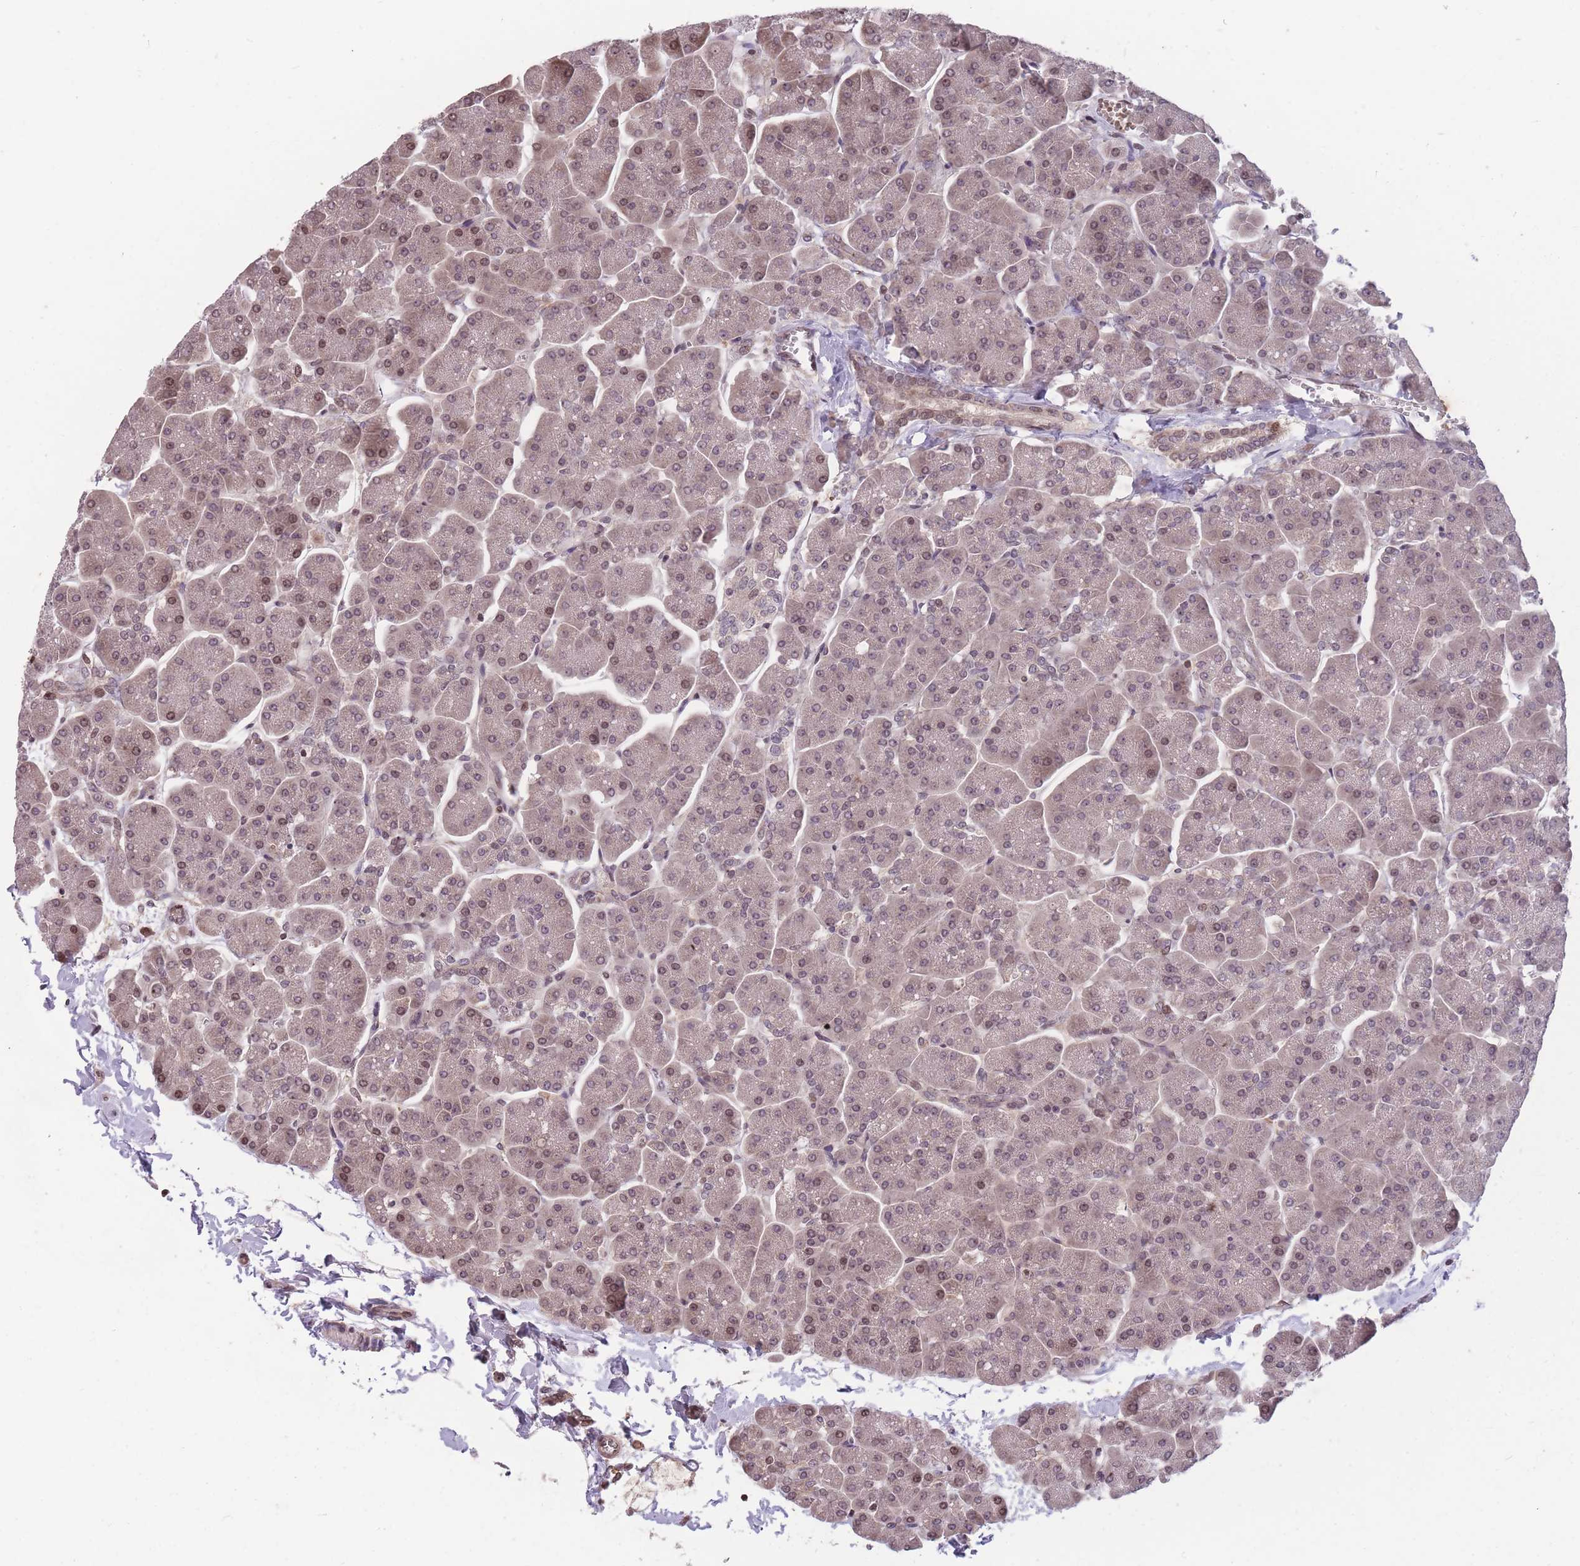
{"staining": {"intensity": "weak", "quantity": "25%-75%", "location": "cytoplasmic/membranous,nuclear"}, "tissue": "pancreas", "cell_type": "Exocrine glandular cells", "image_type": "normal", "snomed": [{"axis": "morphology", "description": "Normal tissue, NOS"}, {"axis": "topography", "description": "Pancreas"}, {"axis": "topography", "description": "Peripheral nerve tissue"}], "caption": "A high-resolution image shows immunohistochemistry staining of unremarkable pancreas, which demonstrates weak cytoplasmic/membranous,nuclear staining in approximately 25%-75% of exocrine glandular cells.", "gene": "GGT5", "patient": {"sex": "male", "age": 54}}